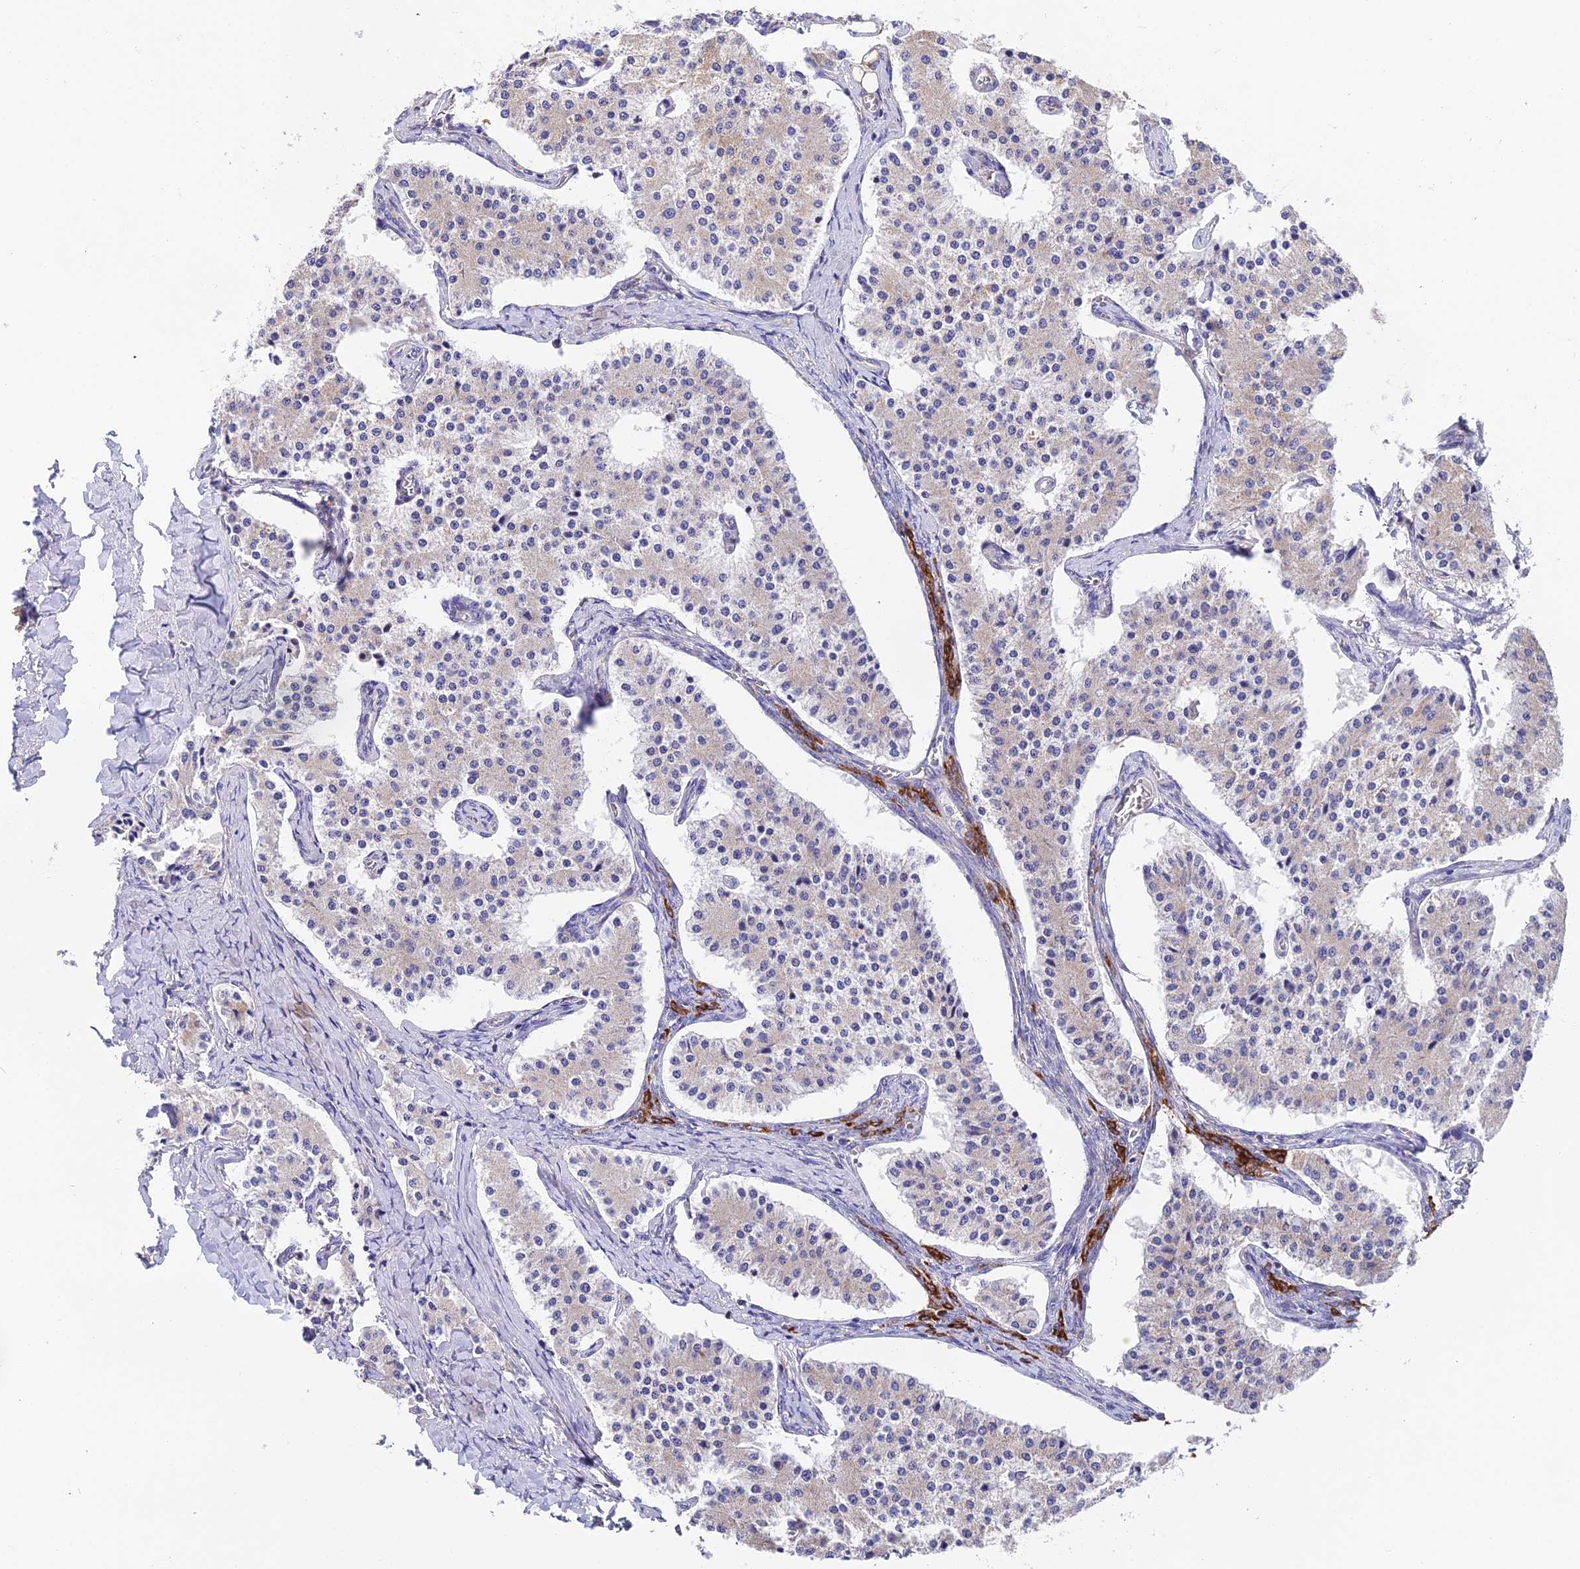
{"staining": {"intensity": "negative", "quantity": "none", "location": "none"}, "tissue": "carcinoid", "cell_type": "Tumor cells", "image_type": "cancer", "snomed": [{"axis": "morphology", "description": "Carcinoid, malignant, NOS"}, {"axis": "topography", "description": "Colon"}], "caption": "Tumor cells are negative for brown protein staining in carcinoid.", "gene": "PPP2R2C", "patient": {"sex": "female", "age": 52}}